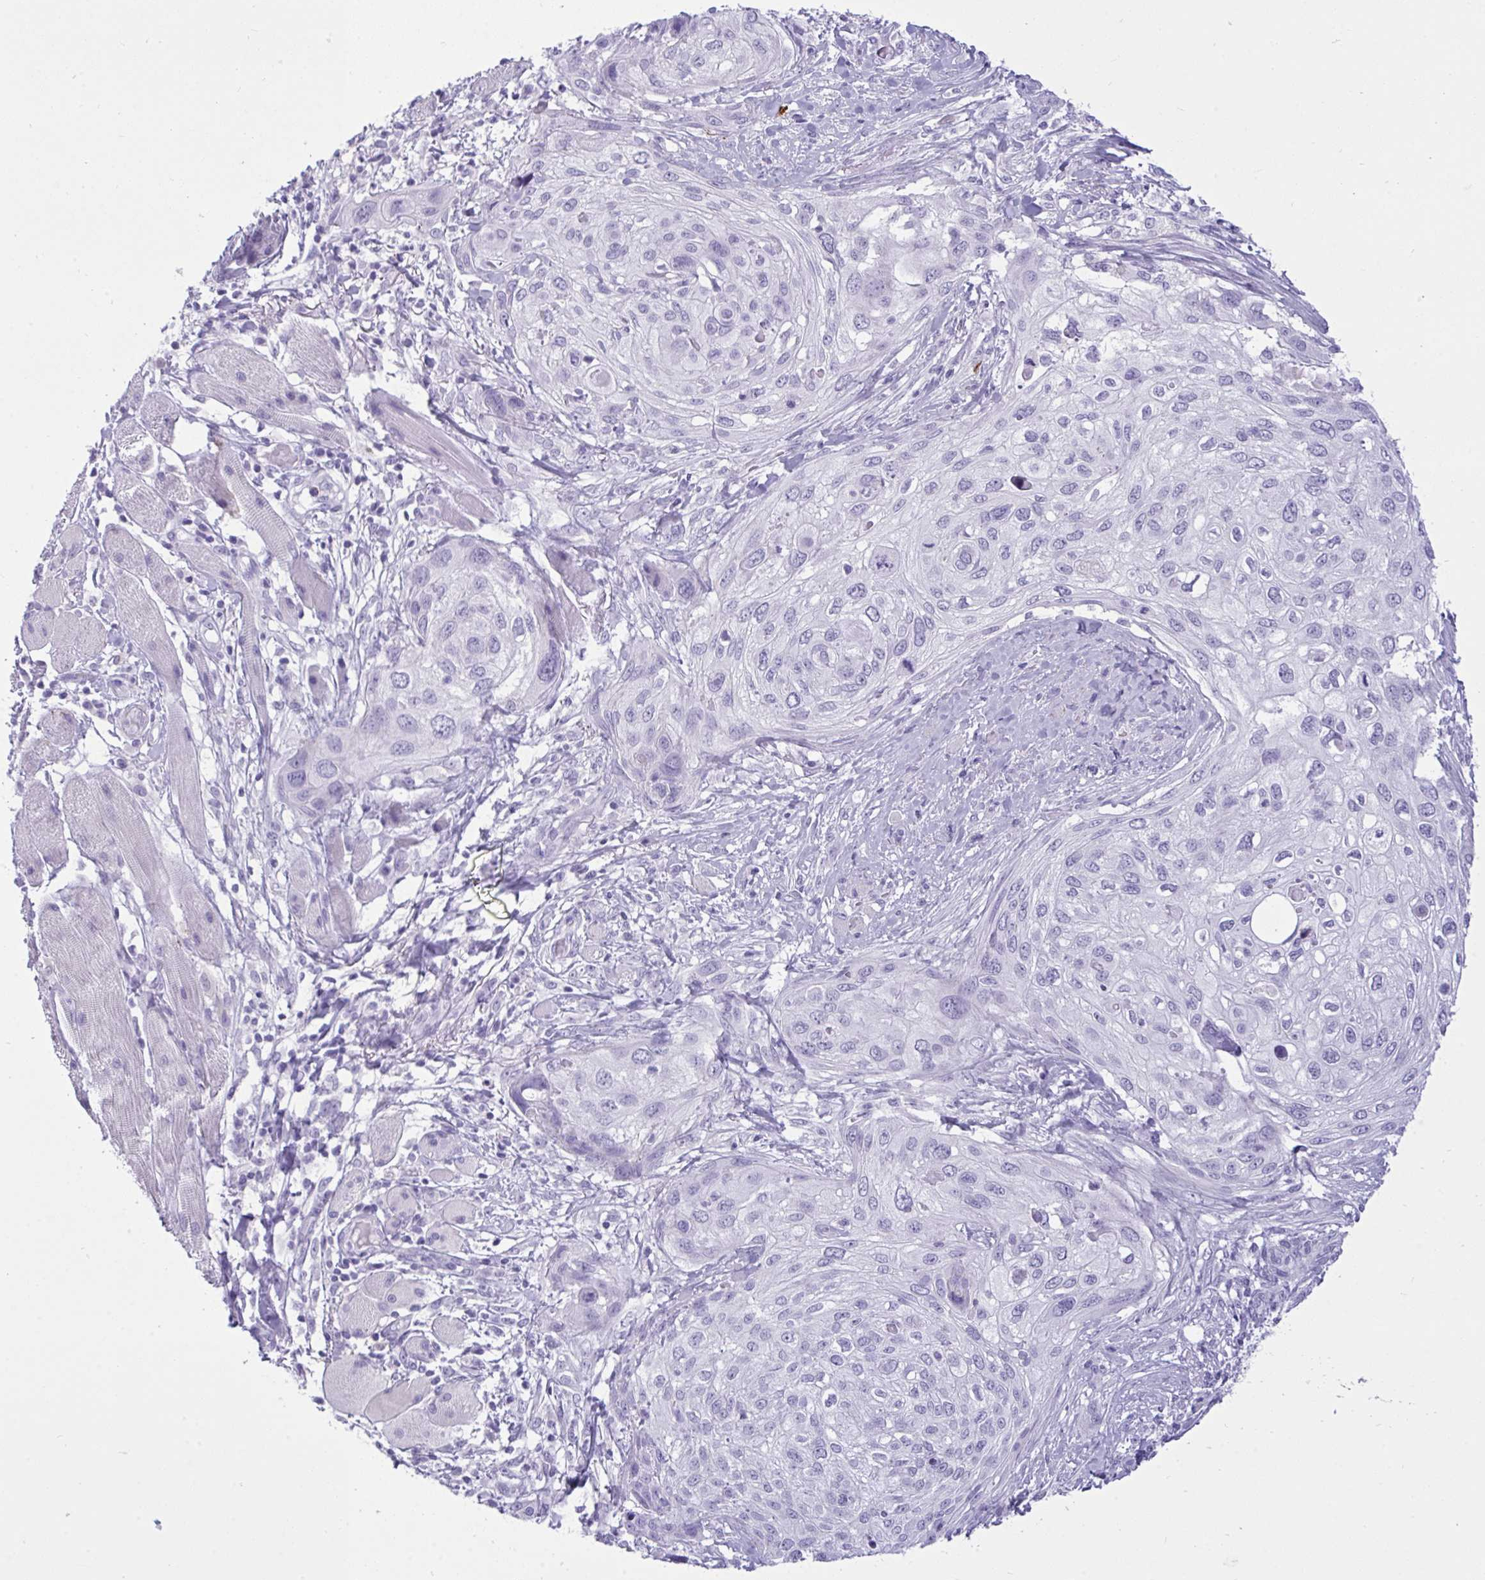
{"staining": {"intensity": "negative", "quantity": "none", "location": "none"}, "tissue": "skin cancer", "cell_type": "Tumor cells", "image_type": "cancer", "snomed": [{"axis": "morphology", "description": "Squamous cell carcinoma, NOS"}, {"axis": "topography", "description": "Skin"}], "caption": "Immunohistochemistry (IHC) image of neoplastic tissue: skin cancer stained with DAB exhibits no significant protein positivity in tumor cells.", "gene": "ARHGAP42", "patient": {"sex": "female", "age": 87}}